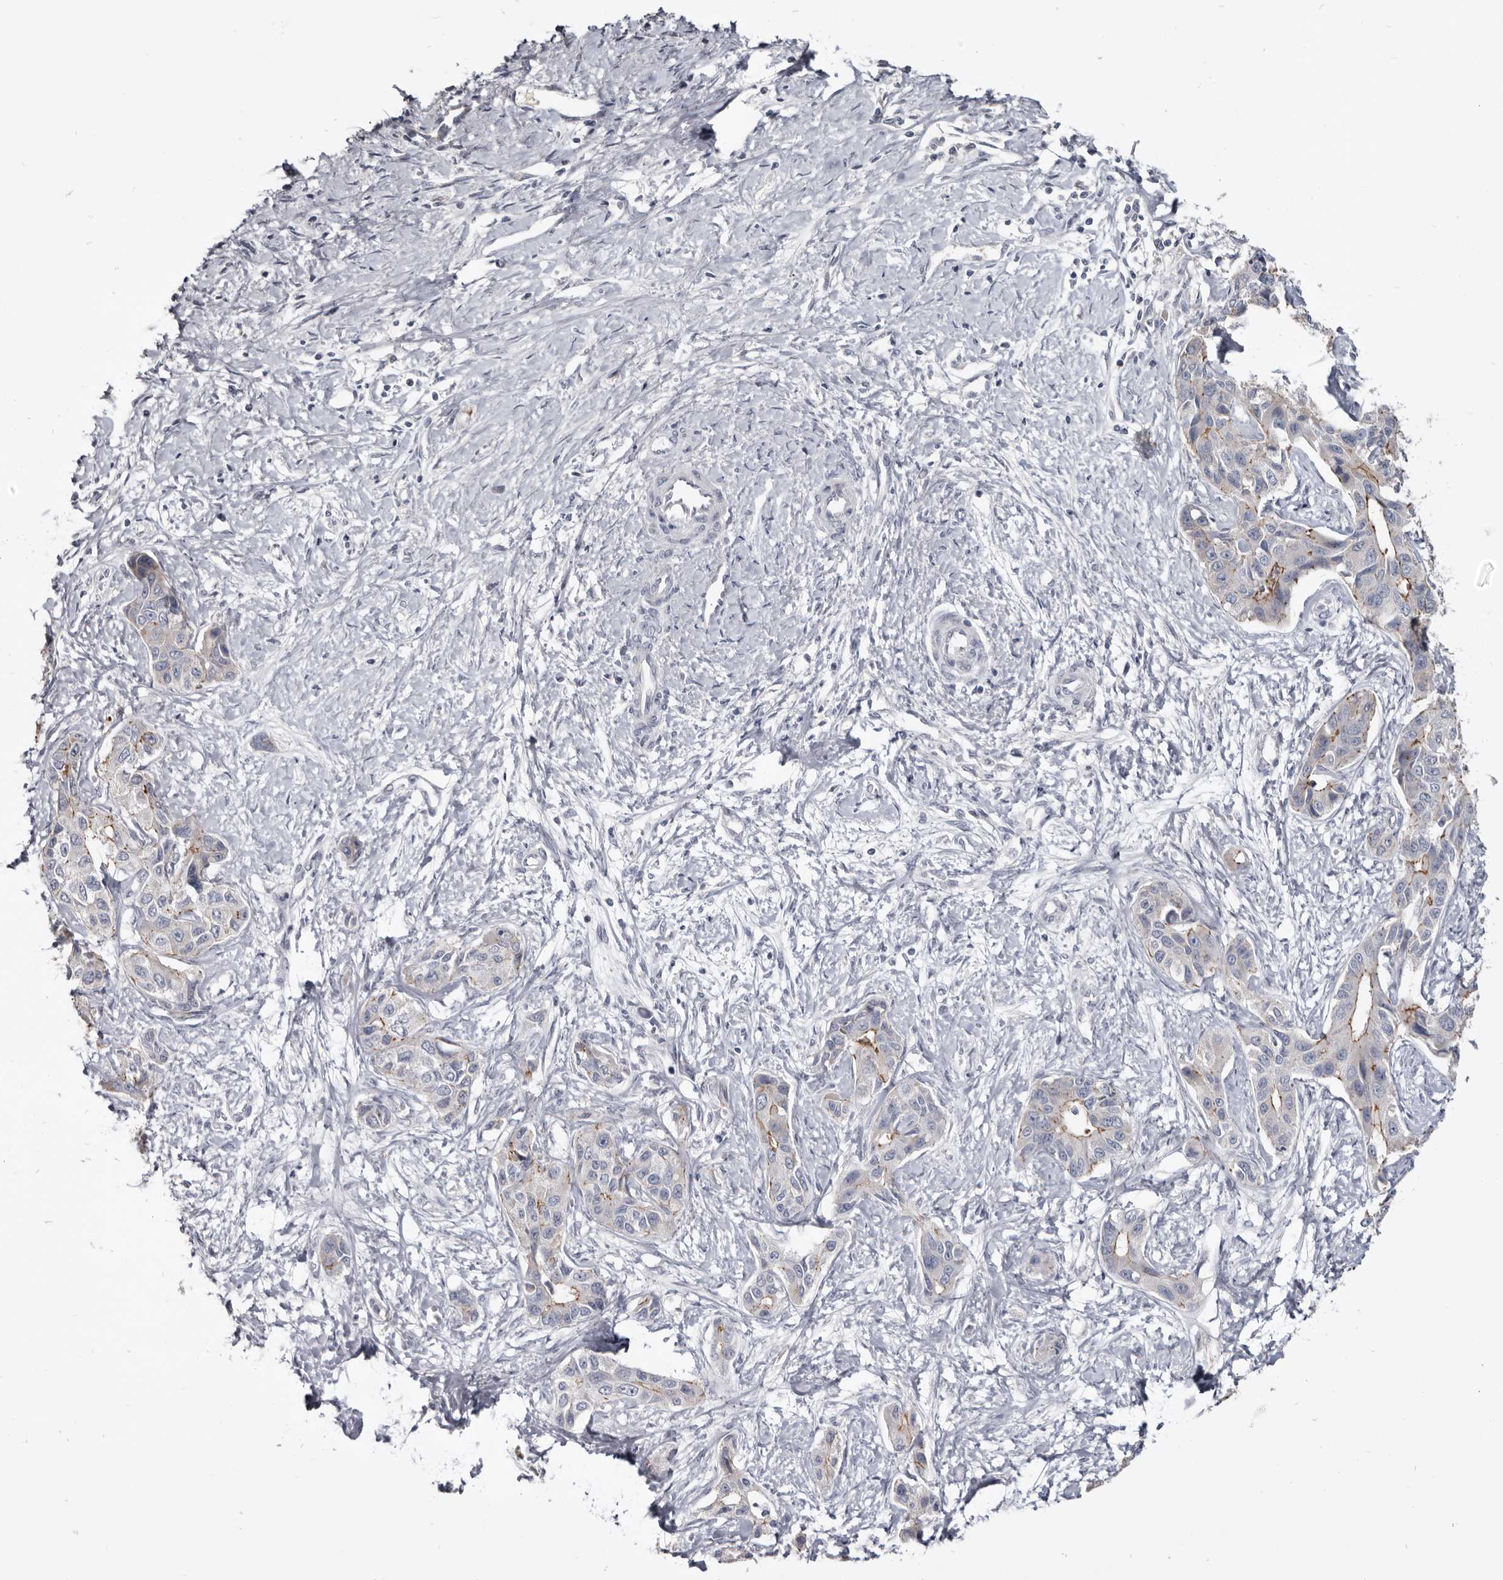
{"staining": {"intensity": "moderate", "quantity": "25%-75%", "location": "cytoplasmic/membranous"}, "tissue": "liver cancer", "cell_type": "Tumor cells", "image_type": "cancer", "snomed": [{"axis": "morphology", "description": "Cholangiocarcinoma"}, {"axis": "topography", "description": "Liver"}], "caption": "Protein staining of cholangiocarcinoma (liver) tissue exhibits moderate cytoplasmic/membranous positivity in approximately 25%-75% of tumor cells. The staining was performed using DAB, with brown indicating positive protein expression. Nuclei are stained blue with hematoxylin.", "gene": "CGN", "patient": {"sex": "male", "age": 59}}